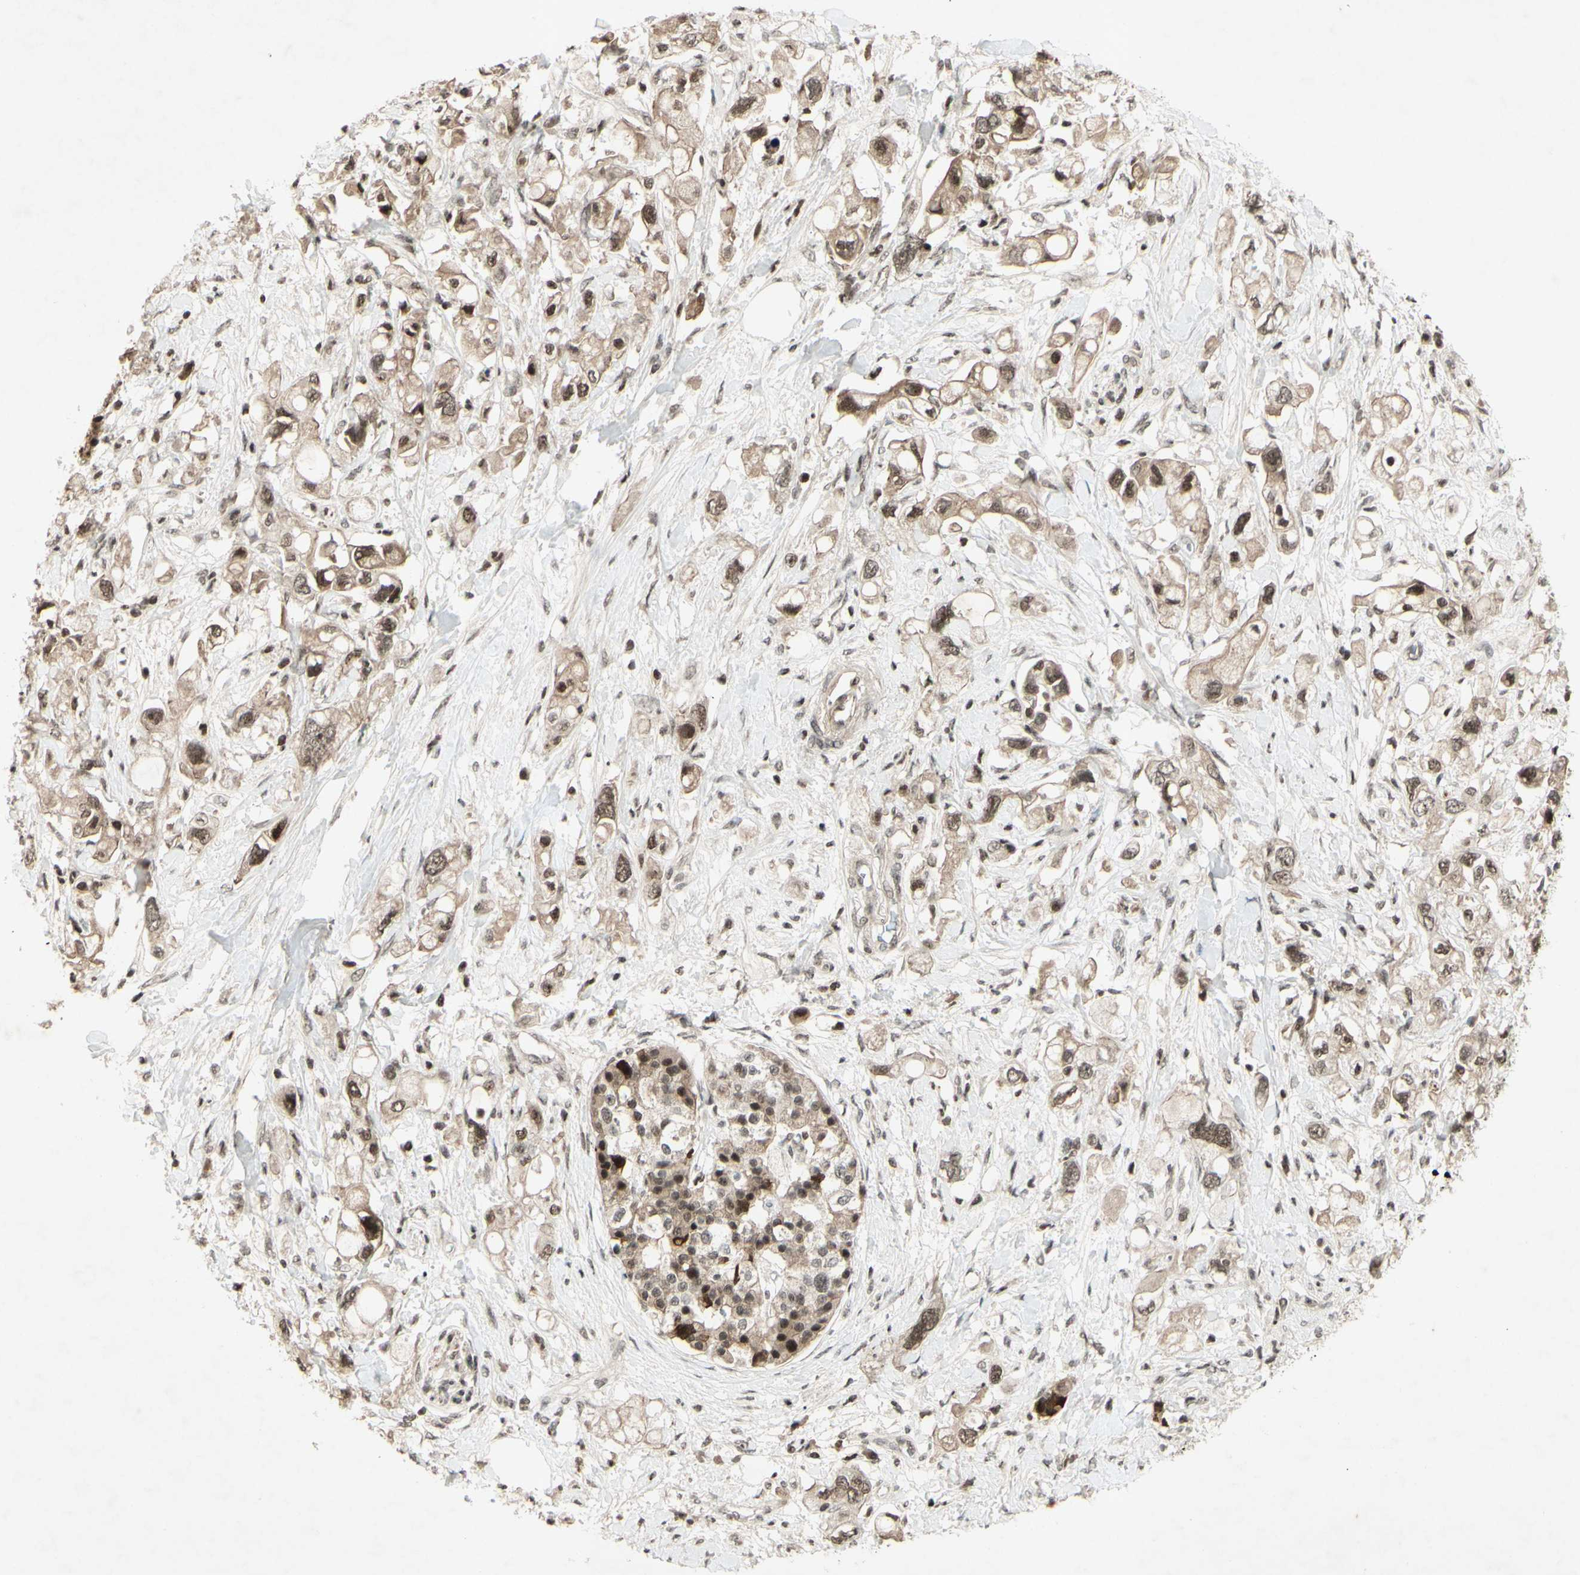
{"staining": {"intensity": "moderate", "quantity": ">75%", "location": "cytoplasmic/membranous,nuclear"}, "tissue": "pancreatic cancer", "cell_type": "Tumor cells", "image_type": "cancer", "snomed": [{"axis": "morphology", "description": "Adenocarcinoma, NOS"}, {"axis": "topography", "description": "Pancreas"}], "caption": "Immunohistochemical staining of adenocarcinoma (pancreatic) exhibits medium levels of moderate cytoplasmic/membranous and nuclear staining in about >75% of tumor cells.", "gene": "SNW1", "patient": {"sex": "female", "age": 56}}